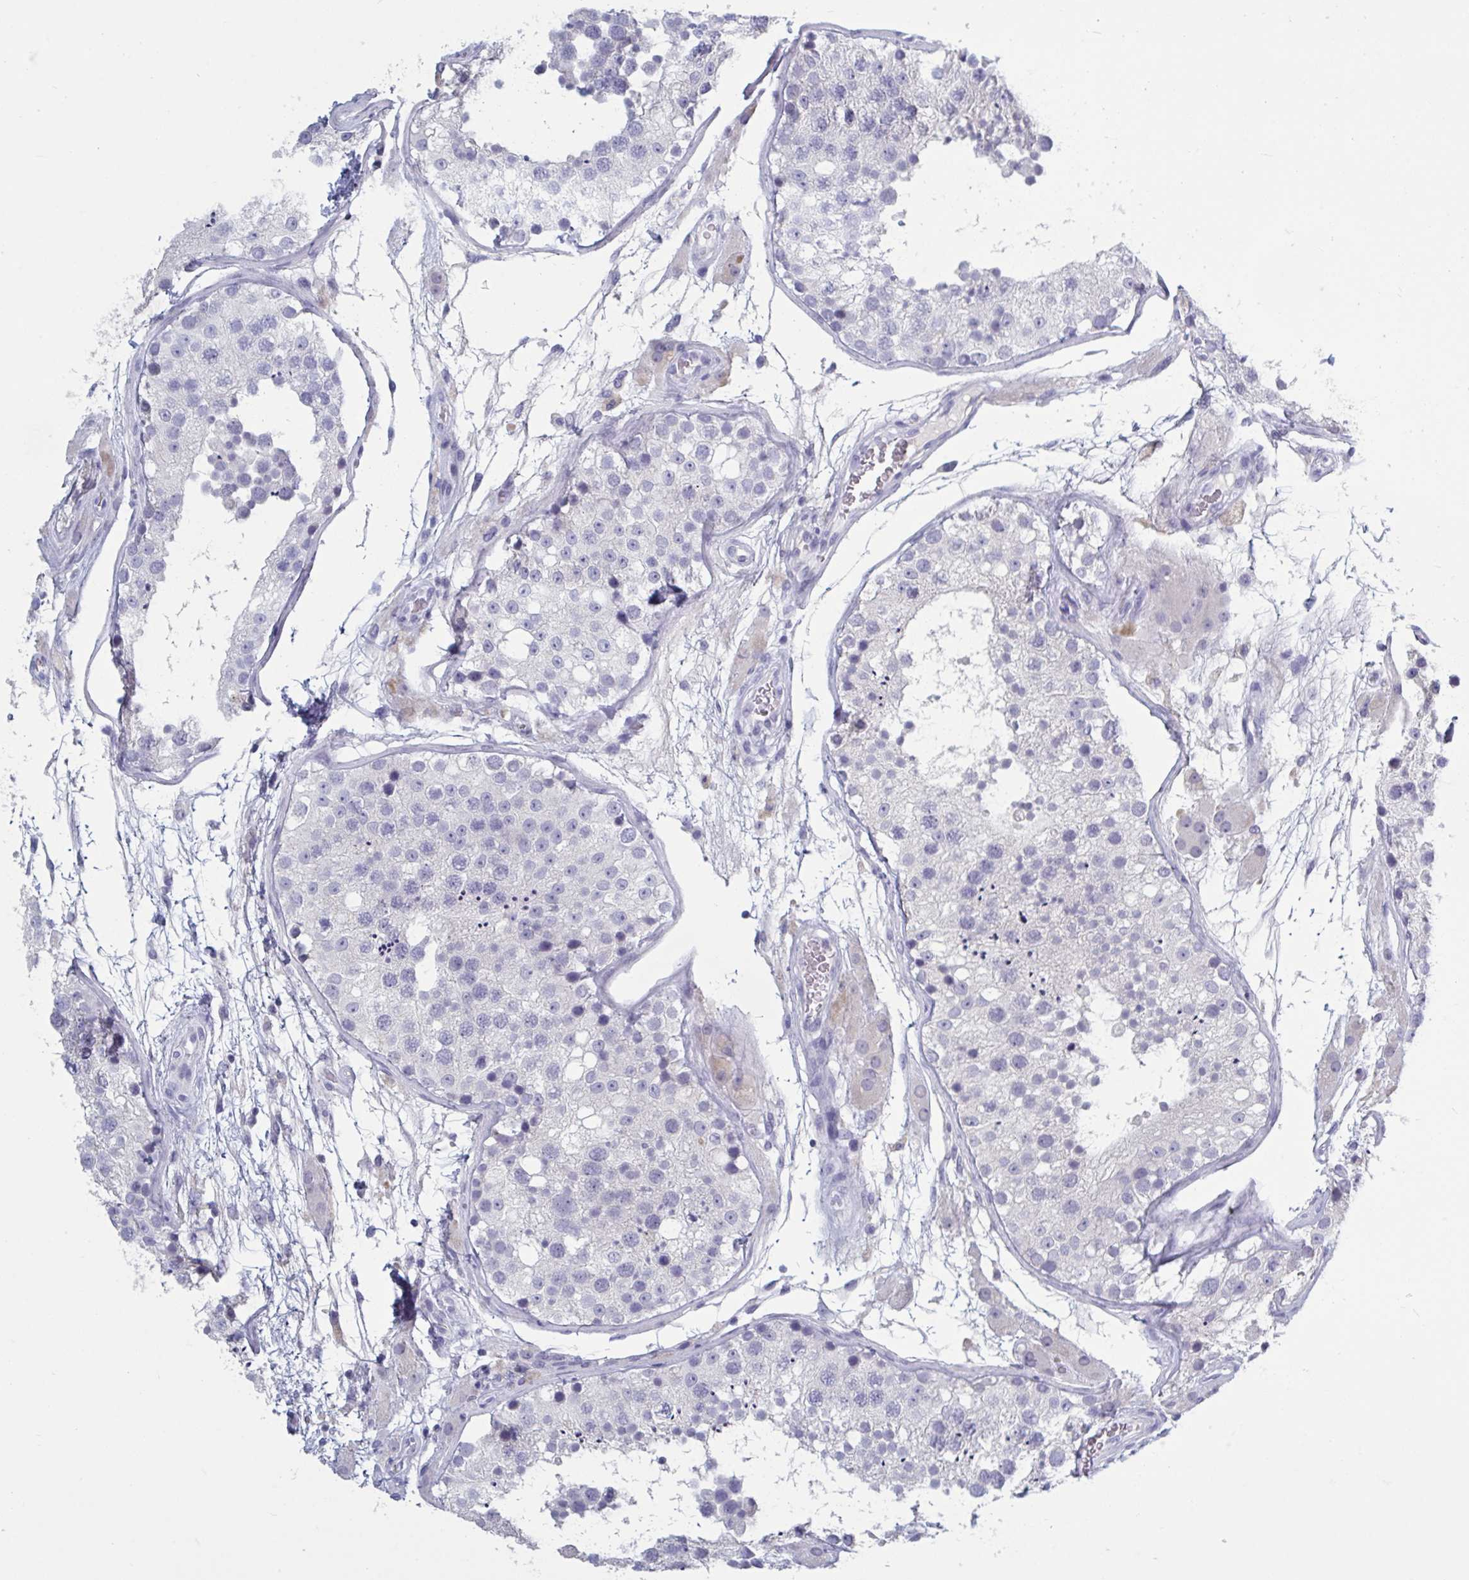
{"staining": {"intensity": "negative", "quantity": "none", "location": "none"}, "tissue": "testis", "cell_type": "Cells in seminiferous ducts", "image_type": "normal", "snomed": [{"axis": "morphology", "description": "Normal tissue, NOS"}, {"axis": "topography", "description": "Testis"}], "caption": "Image shows no protein staining in cells in seminiferous ducts of unremarkable testis. (DAB (3,3'-diaminobenzidine) immunohistochemistry with hematoxylin counter stain).", "gene": "NDUFC2", "patient": {"sex": "male", "age": 26}}